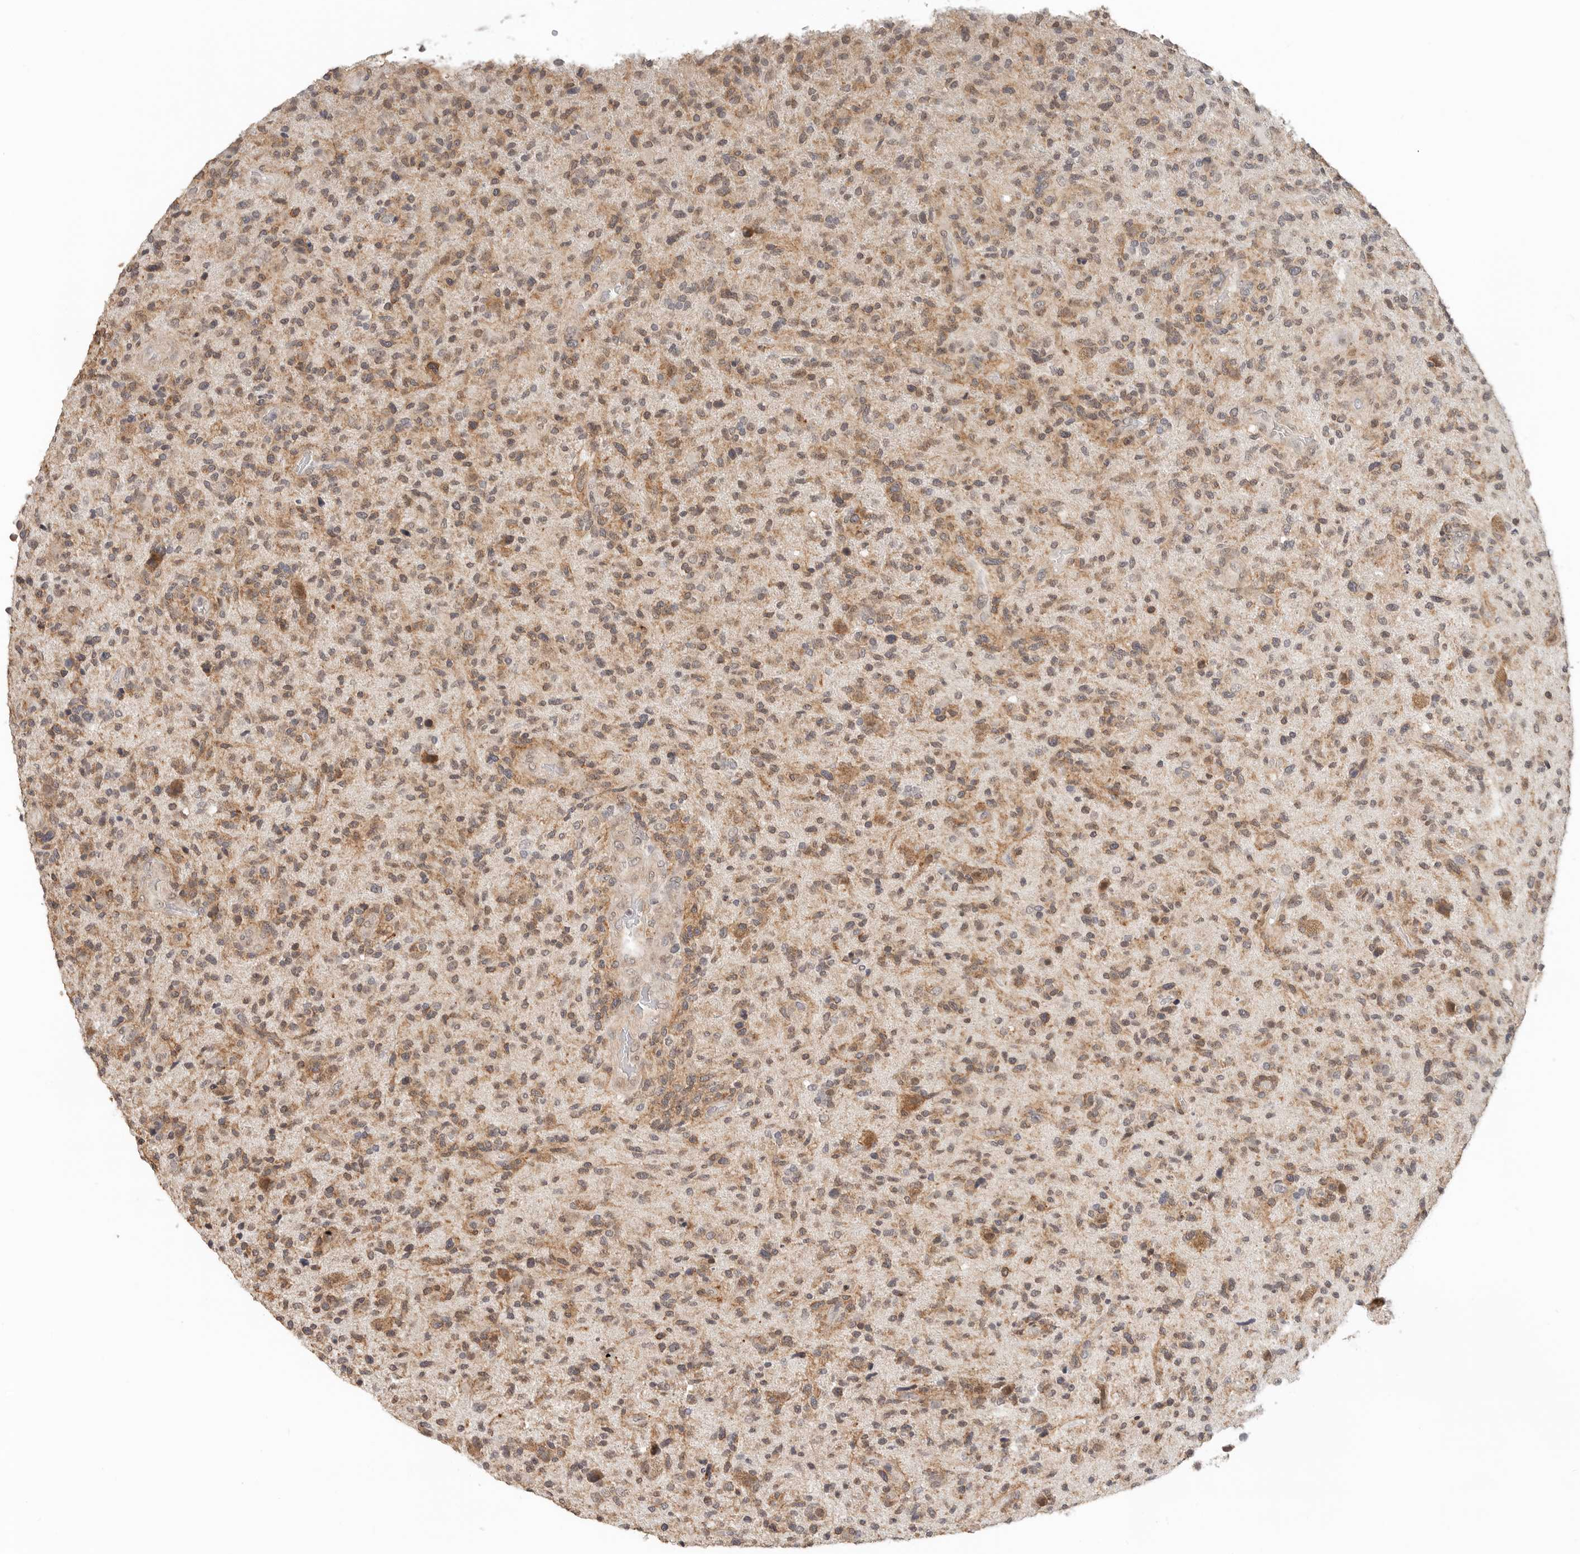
{"staining": {"intensity": "weak", "quantity": "25%-75%", "location": "nuclear"}, "tissue": "glioma", "cell_type": "Tumor cells", "image_type": "cancer", "snomed": [{"axis": "morphology", "description": "Glioma, malignant, High grade"}, {"axis": "topography", "description": "Brain"}], "caption": "Immunohistochemical staining of human malignant glioma (high-grade) displays weak nuclear protein staining in approximately 25%-75% of tumor cells. (DAB IHC with brightfield microscopy, high magnification).", "gene": "METAP1", "patient": {"sex": "male", "age": 72}}